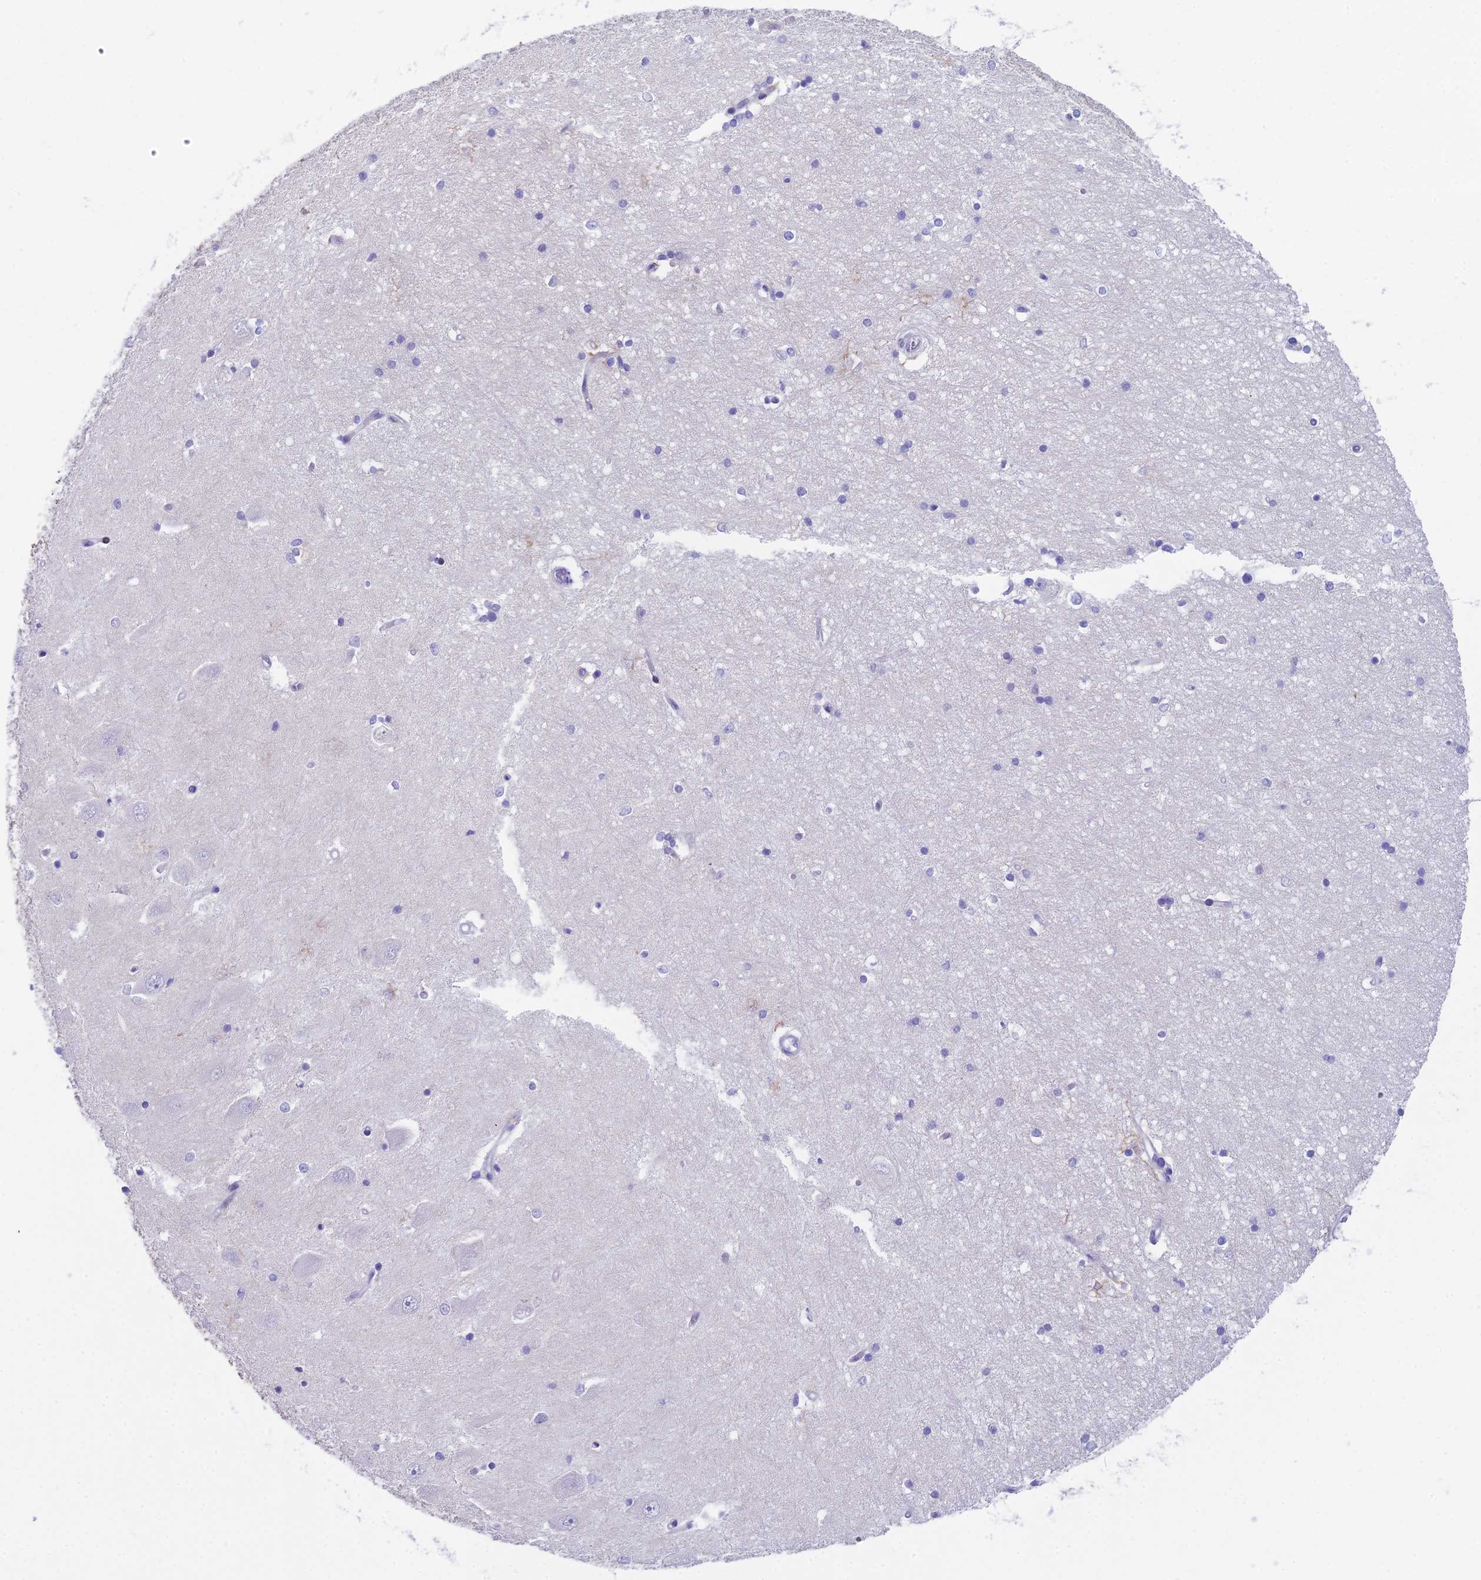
{"staining": {"intensity": "negative", "quantity": "none", "location": "none"}, "tissue": "hippocampus", "cell_type": "Glial cells", "image_type": "normal", "snomed": [{"axis": "morphology", "description": "Normal tissue, NOS"}, {"axis": "topography", "description": "Hippocampus"}], "caption": "Immunohistochemical staining of benign hippocampus exhibits no significant expression in glial cells.", "gene": "CC2D2A", "patient": {"sex": "male", "age": 45}}